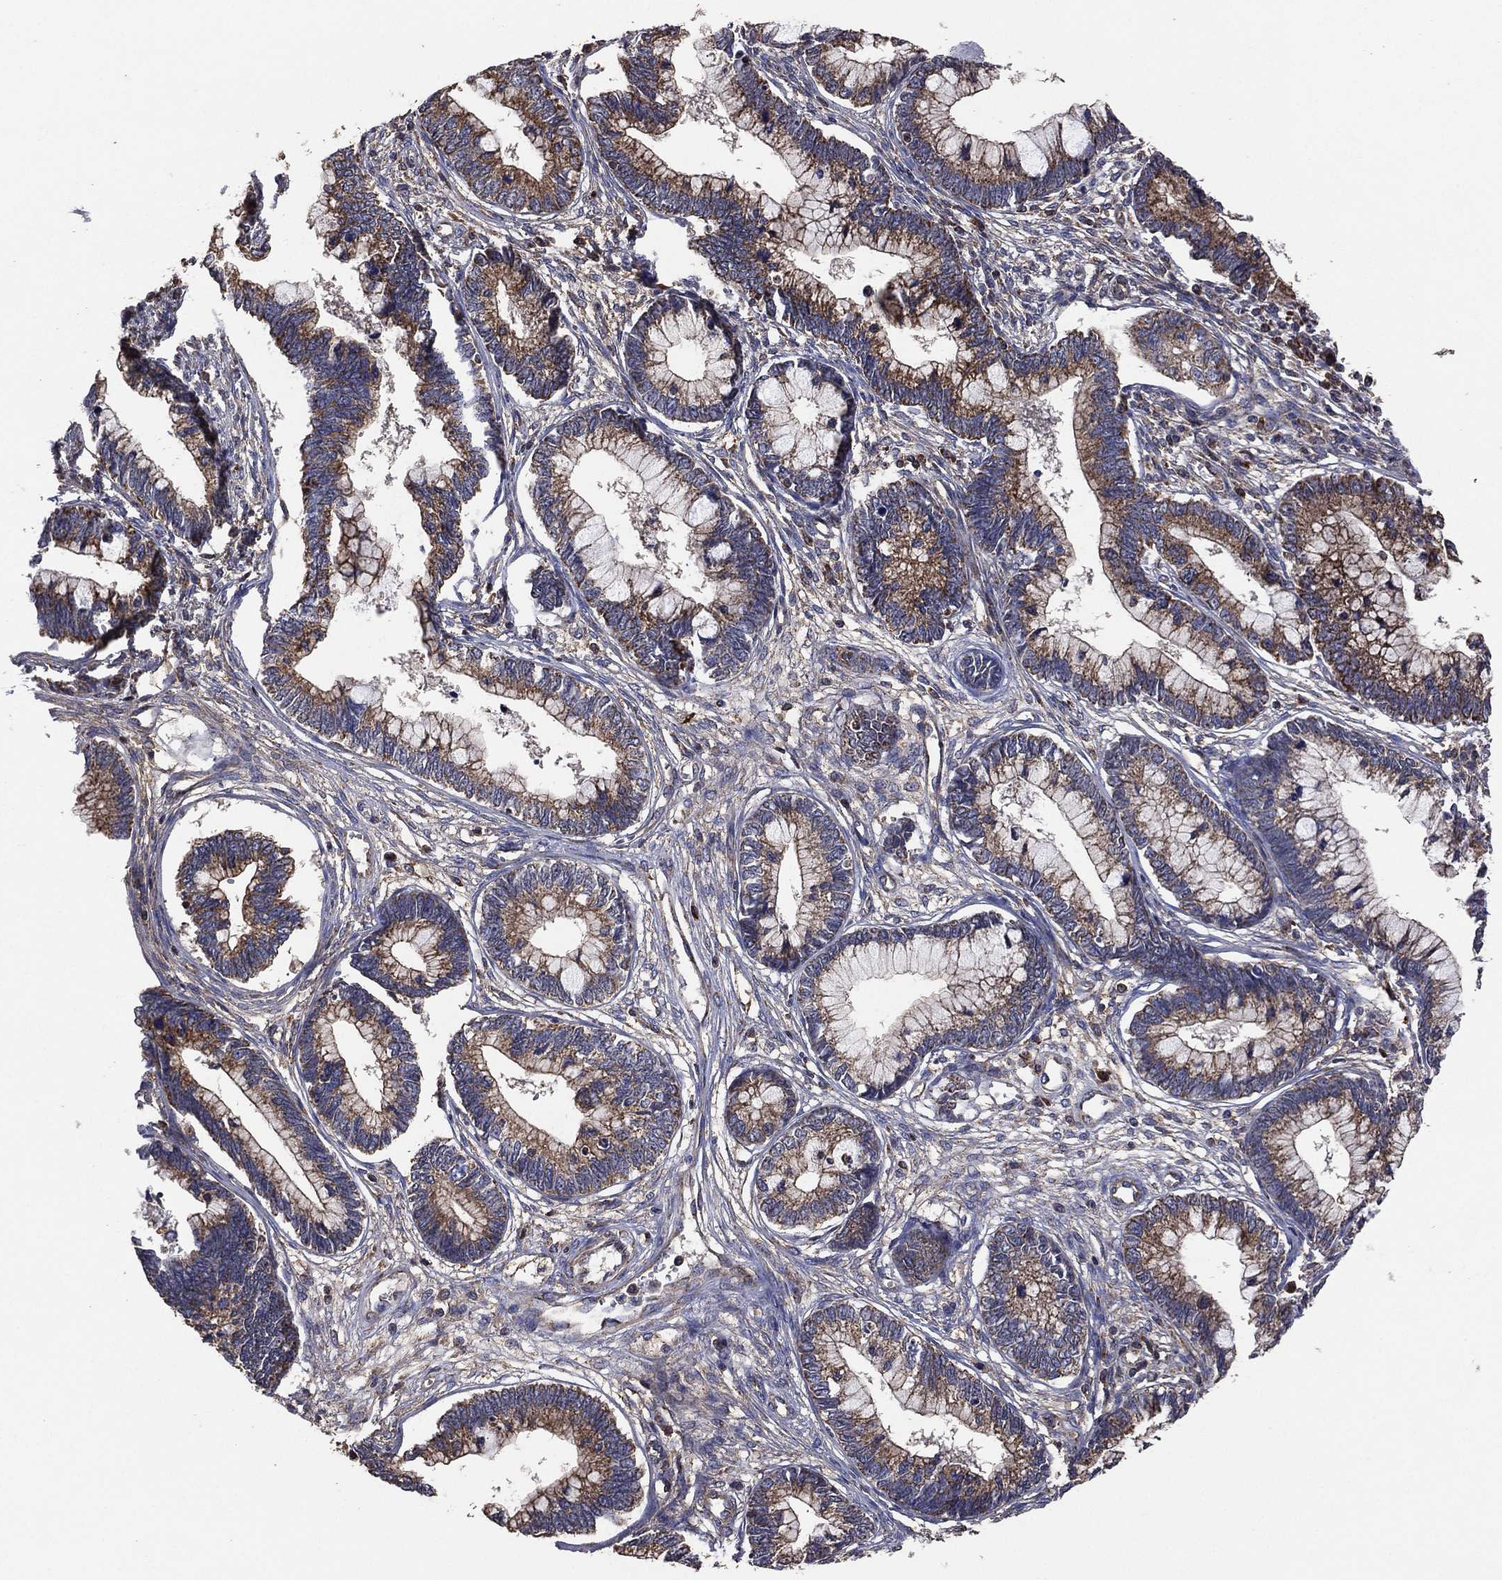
{"staining": {"intensity": "strong", "quantity": "<25%", "location": "cytoplasmic/membranous"}, "tissue": "cervical cancer", "cell_type": "Tumor cells", "image_type": "cancer", "snomed": [{"axis": "morphology", "description": "Adenocarcinoma, NOS"}, {"axis": "topography", "description": "Cervix"}], "caption": "A histopathology image of cervical adenocarcinoma stained for a protein reveals strong cytoplasmic/membranous brown staining in tumor cells.", "gene": "LIMD1", "patient": {"sex": "female", "age": 44}}